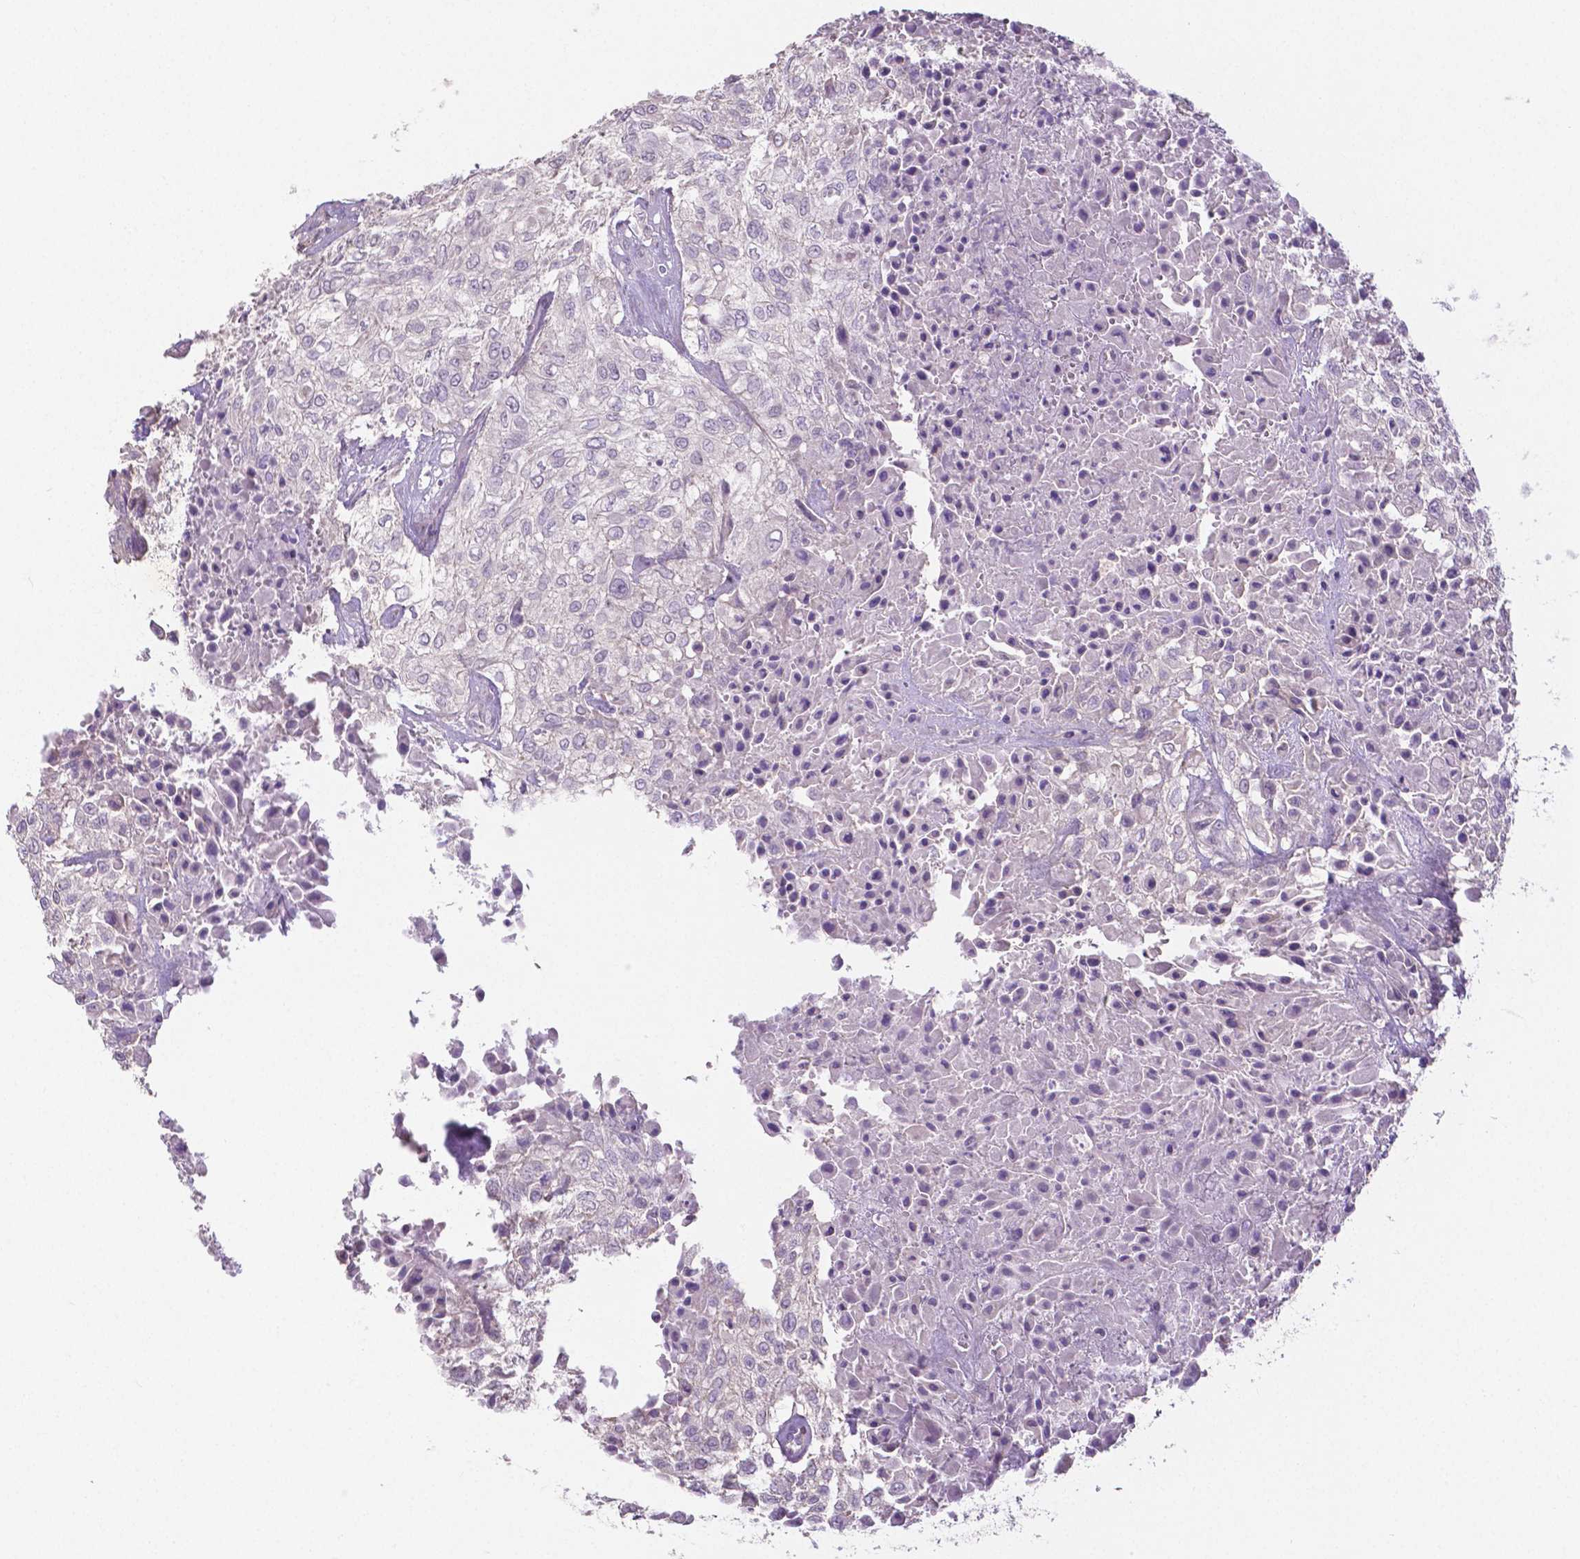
{"staining": {"intensity": "negative", "quantity": "none", "location": "none"}, "tissue": "urothelial cancer", "cell_type": "Tumor cells", "image_type": "cancer", "snomed": [{"axis": "morphology", "description": "Urothelial carcinoma, High grade"}, {"axis": "topography", "description": "Urinary bladder"}], "caption": "DAB immunohistochemical staining of high-grade urothelial carcinoma exhibits no significant staining in tumor cells. (Stains: DAB (3,3'-diaminobenzidine) IHC with hematoxylin counter stain, Microscopy: brightfield microscopy at high magnification).", "gene": "CRMP1", "patient": {"sex": "male", "age": 57}}